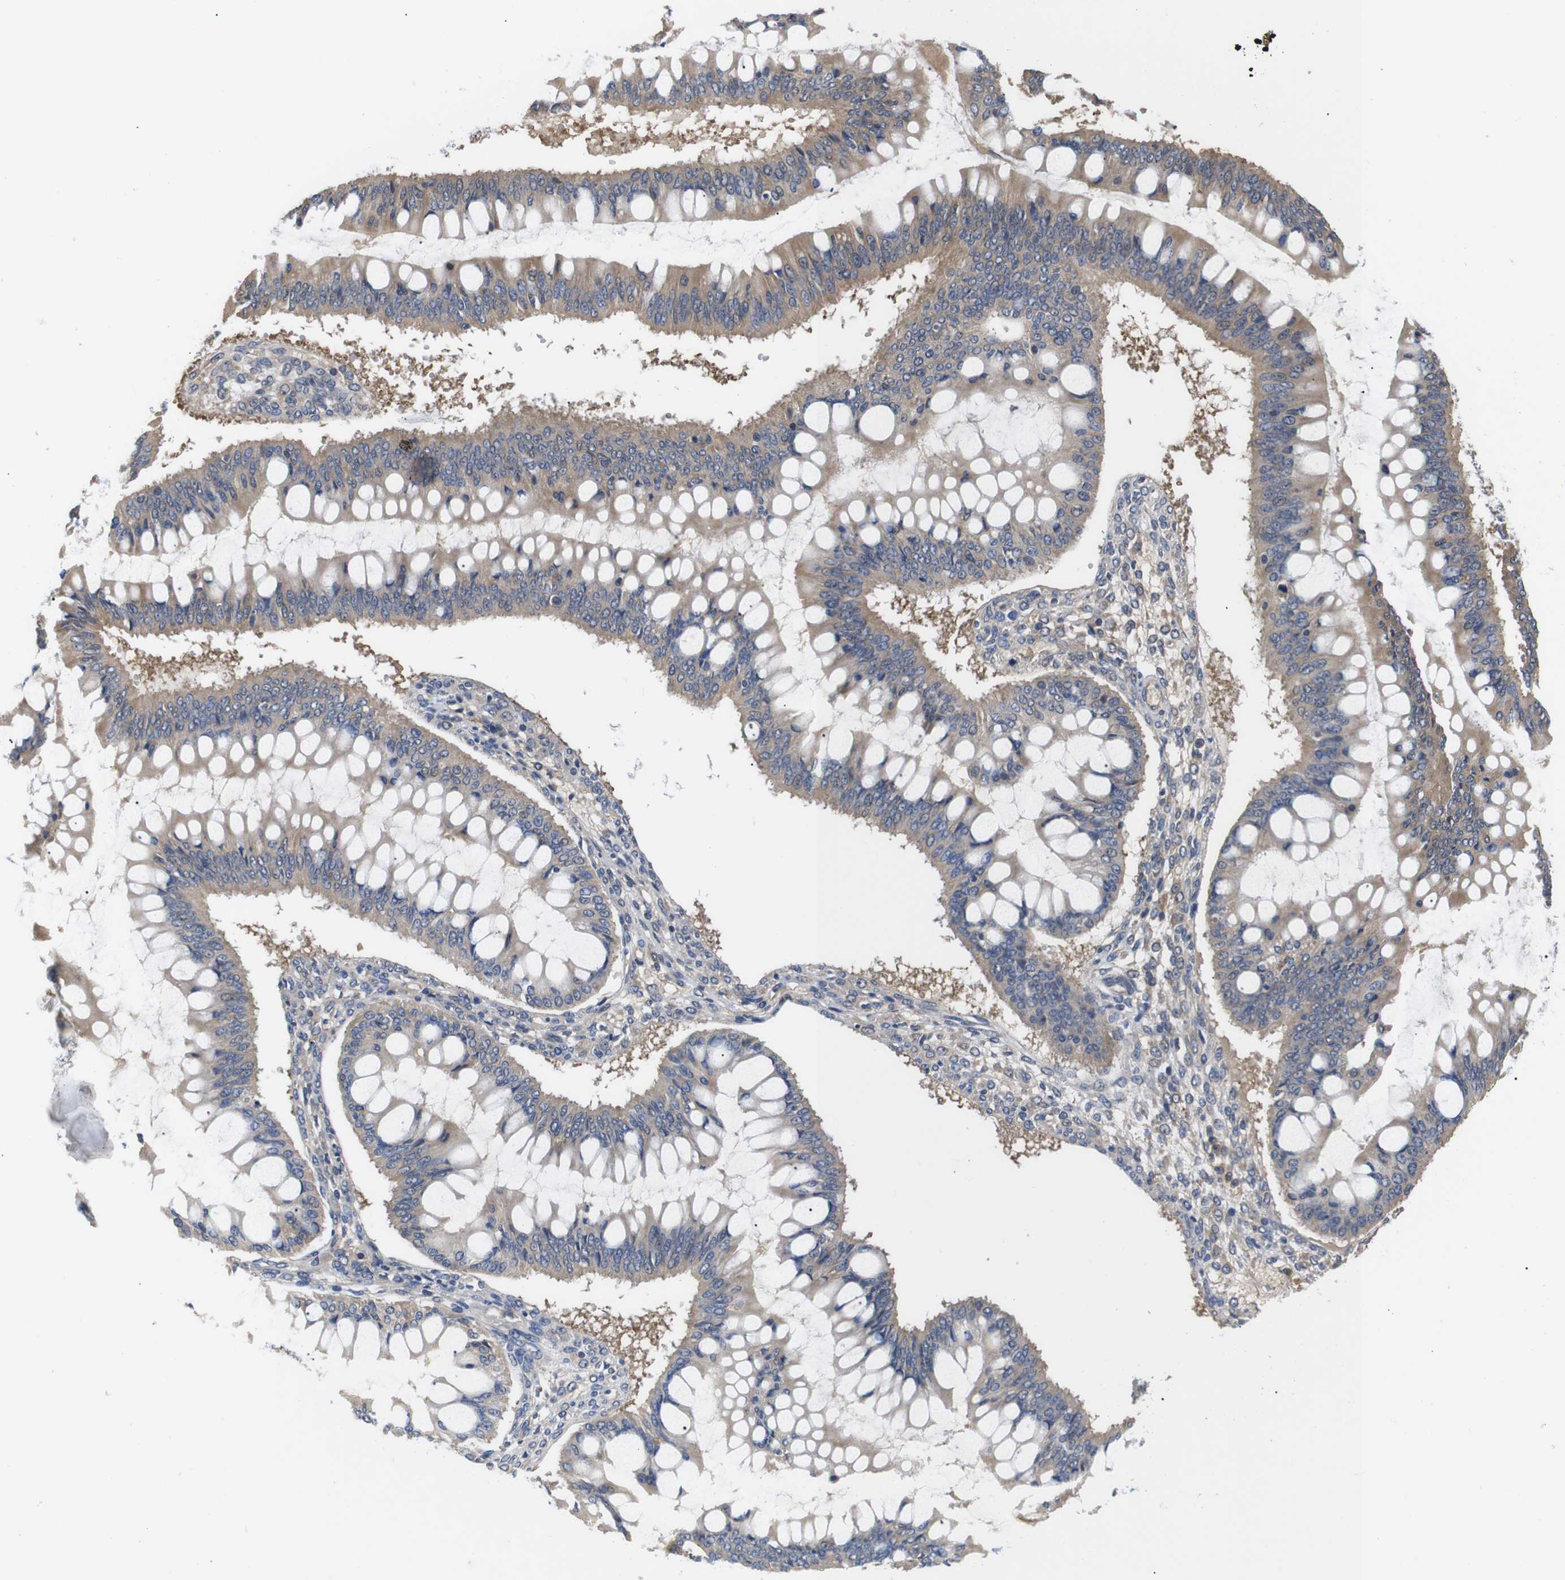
{"staining": {"intensity": "moderate", "quantity": ">75%", "location": "cytoplasmic/membranous"}, "tissue": "ovarian cancer", "cell_type": "Tumor cells", "image_type": "cancer", "snomed": [{"axis": "morphology", "description": "Cystadenocarcinoma, mucinous, NOS"}, {"axis": "topography", "description": "Ovary"}], "caption": "Approximately >75% of tumor cells in human mucinous cystadenocarcinoma (ovarian) demonstrate moderate cytoplasmic/membranous protein staining as visualized by brown immunohistochemical staining.", "gene": "DDR1", "patient": {"sex": "female", "age": 73}}